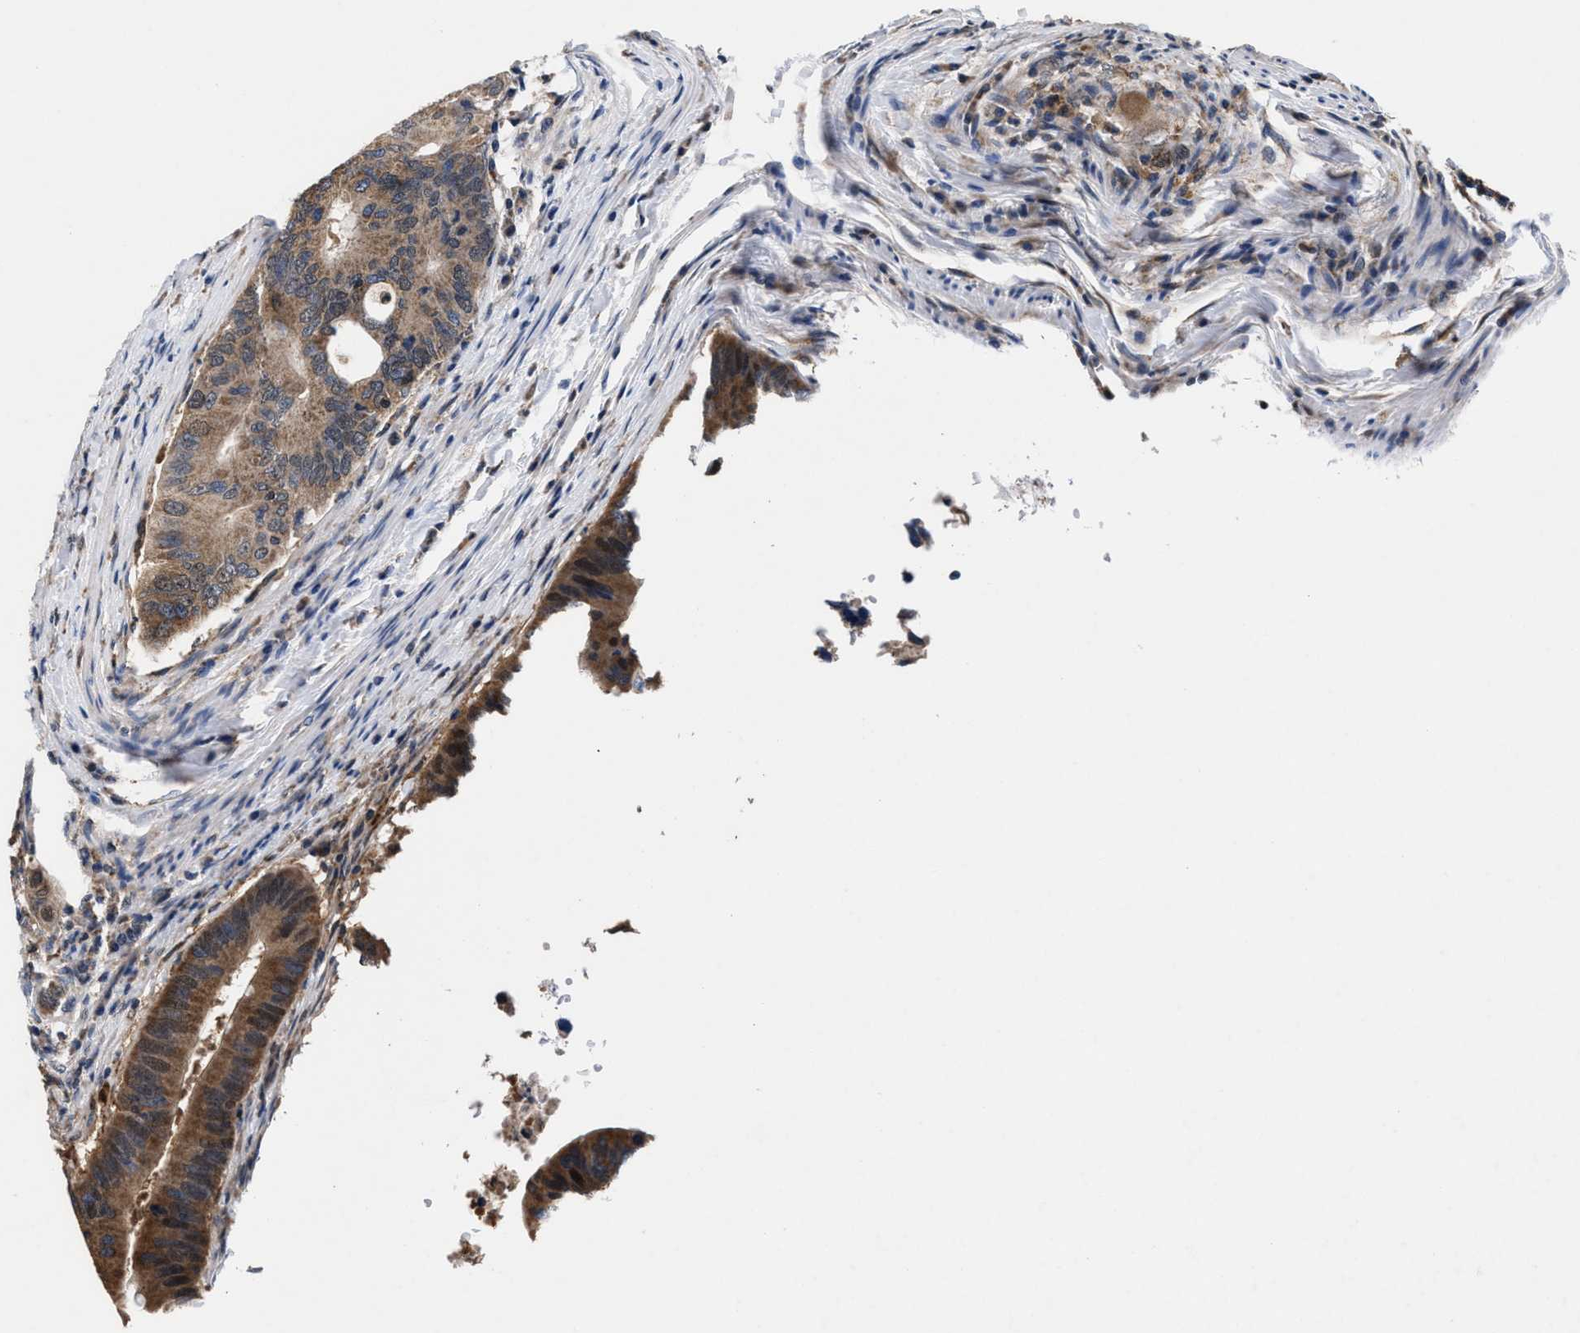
{"staining": {"intensity": "moderate", "quantity": ">75%", "location": "cytoplasmic/membranous"}, "tissue": "colorectal cancer", "cell_type": "Tumor cells", "image_type": "cancer", "snomed": [{"axis": "morphology", "description": "Adenocarcinoma, NOS"}, {"axis": "topography", "description": "Colon"}], "caption": "Brown immunohistochemical staining in colorectal cancer (adenocarcinoma) demonstrates moderate cytoplasmic/membranous expression in approximately >75% of tumor cells.", "gene": "ACLY", "patient": {"sex": "male", "age": 71}}